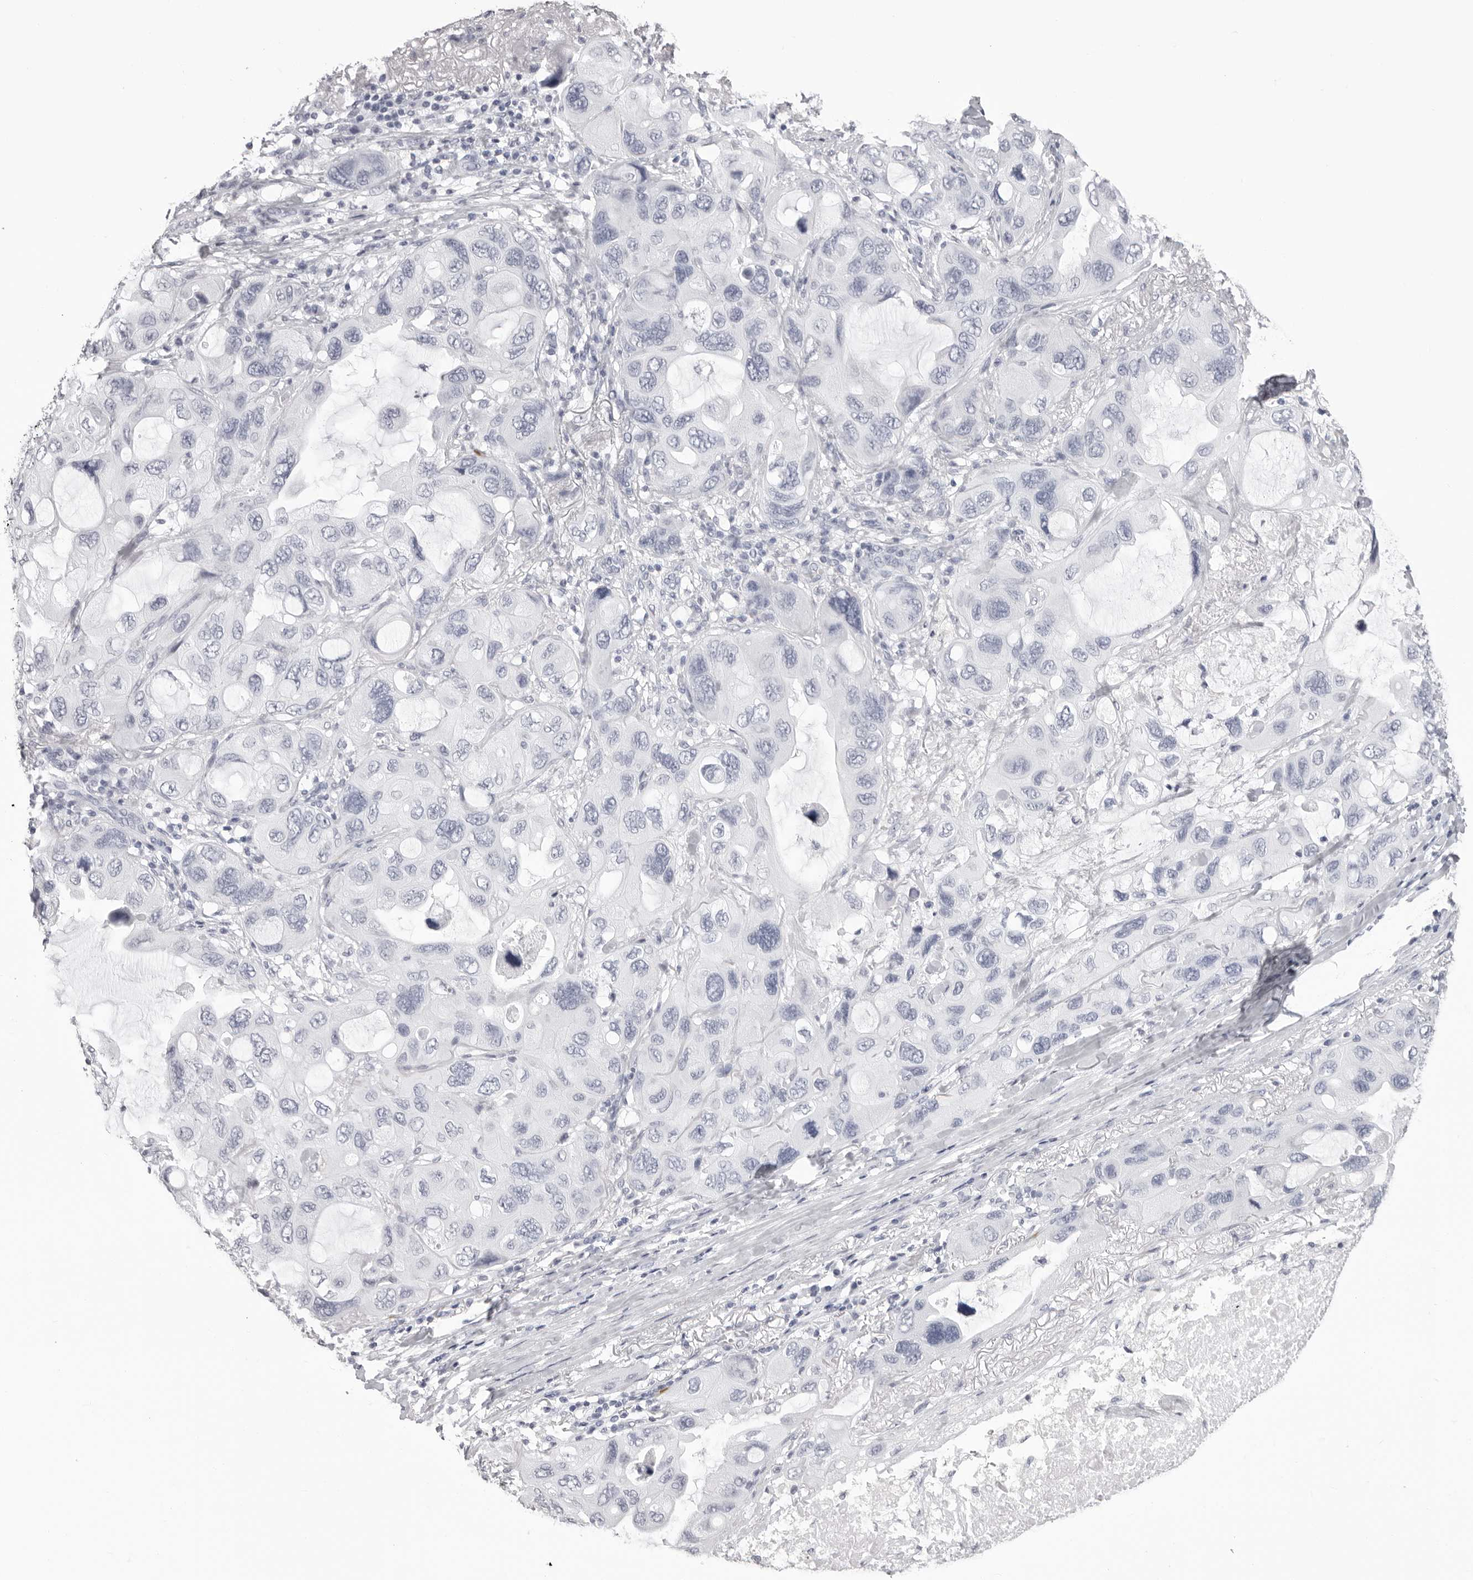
{"staining": {"intensity": "negative", "quantity": "none", "location": "none"}, "tissue": "lung cancer", "cell_type": "Tumor cells", "image_type": "cancer", "snomed": [{"axis": "morphology", "description": "Squamous cell carcinoma, NOS"}, {"axis": "topography", "description": "Lung"}], "caption": "Human lung squamous cell carcinoma stained for a protein using immunohistochemistry (IHC) exhibits no staining in tumor cells.", "gene": "CST1", "patient": {"sex": "female", "age": 73}}